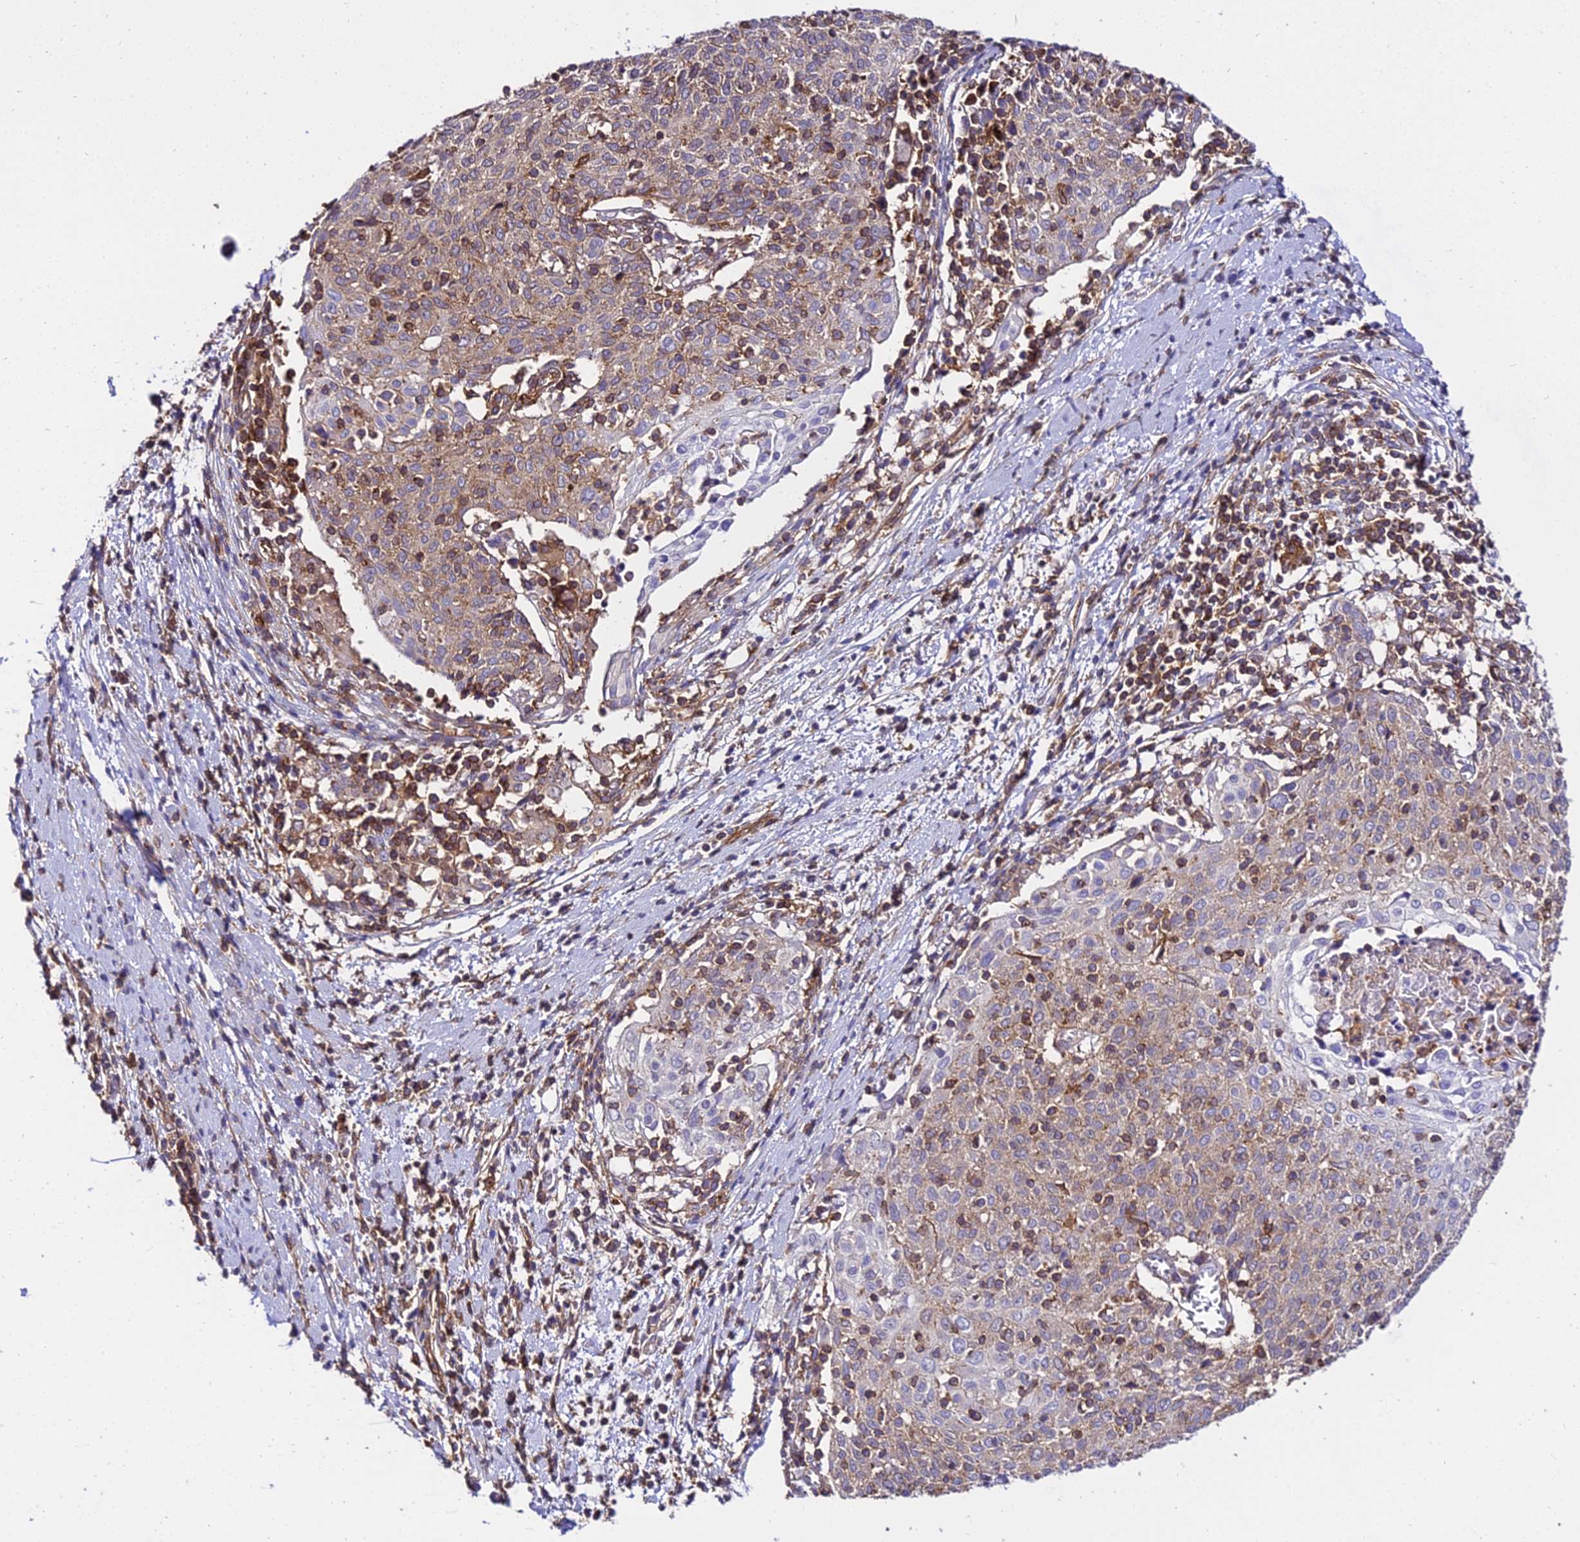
{"staining": {"intensity": "weak", "quantity": "25%-75%", "location": "cytoplasmic/membranous"}, "tissue": "cervical cancer", "cell_type": "Tumor cells", "image_type": "cancer", "snomed": [{"axis": "morphology", "description": "Squamous cell carcinoma, NOS"}, {"axis": "topography", "description": "Cervix"}], "caption": "A high-resolution histopathology image shows immunohistochemistry staining of cervical cancer (squamous cell carcinoma), which demonstrates weak cytoplasmic/membranous staining in approximately 25%-75% of tumor cells.", "gene": "CSRP1", "patient": {"sex": "female", "age": 52}}